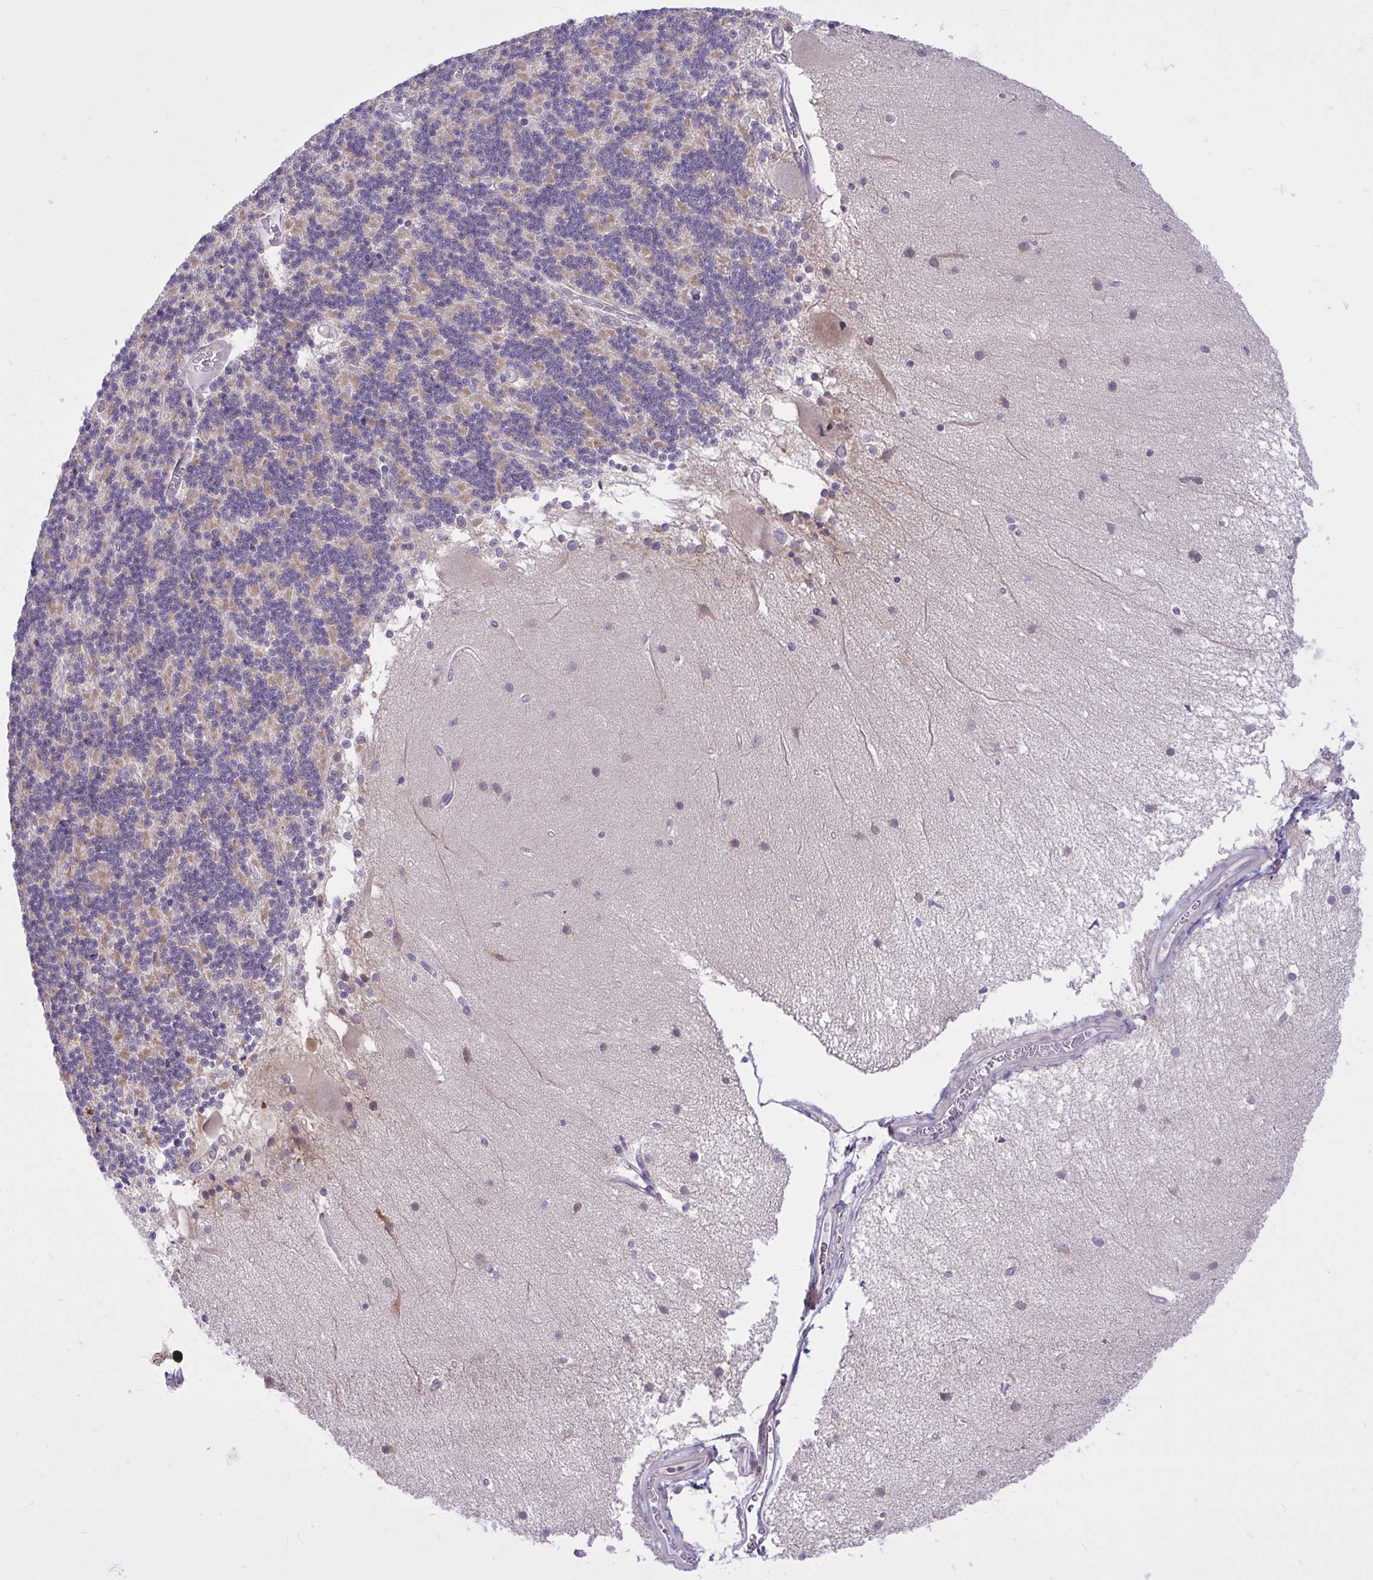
{"staining": {"intensity": "weak", "quantity": "25%-75%", "location": "cytoplasmic/membranous"}, "tissue": "cerebellum", "cell_type": "Cells in granular layer", "image_type": "normal", "snomed": [{"axis": "morphology", "description": "Normal tissue, NOS"}, {"axis": "topography", "description": "Cerebellum"}], "caption": "A brown stain shows weak cytoplasmic/membranous expression of a protein in cells in granular layer of benign human cerebellum. (DAB IHC with brightfield microscopy, high magnification).", "gene": "DPY19L1", "patient": {"sex": "female", "age": 54}}